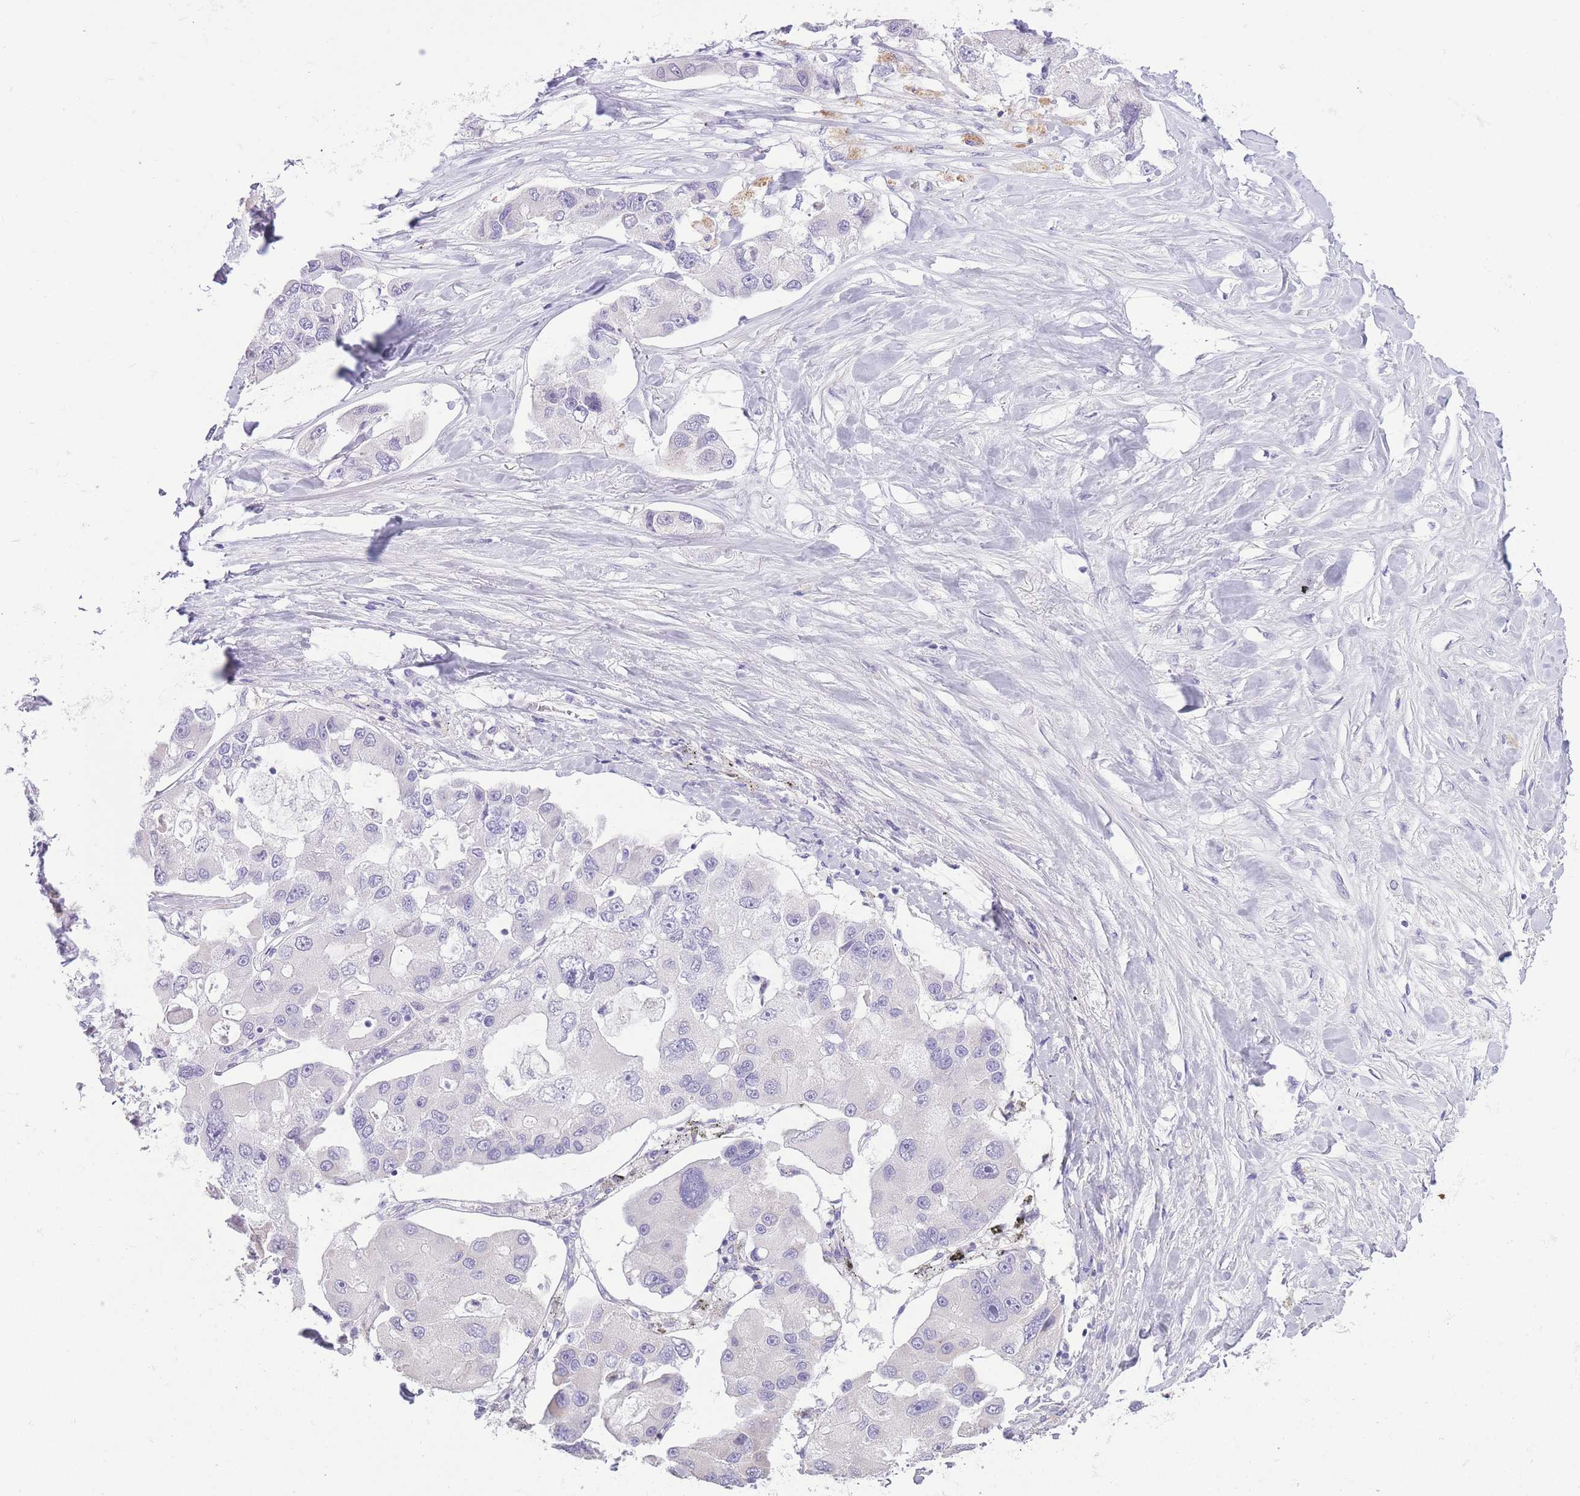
{"staining": {"intensity": "negative", "quantity": "none", "location": "none"}, "tissue": "lung cancer", "cell_type": "Tumor cells", "image_type": "cancer", "snomed": [{"axis": "morphology", "description": "Adenocarcinoma, NOS"}, {"axis": "topography", "description": "Lung"}], "caption": "There is no significant expression in tumor cells of lung adenocarcinoma.", "gene": "WDR70", "patient": {"sex": "female", "age": 54}}